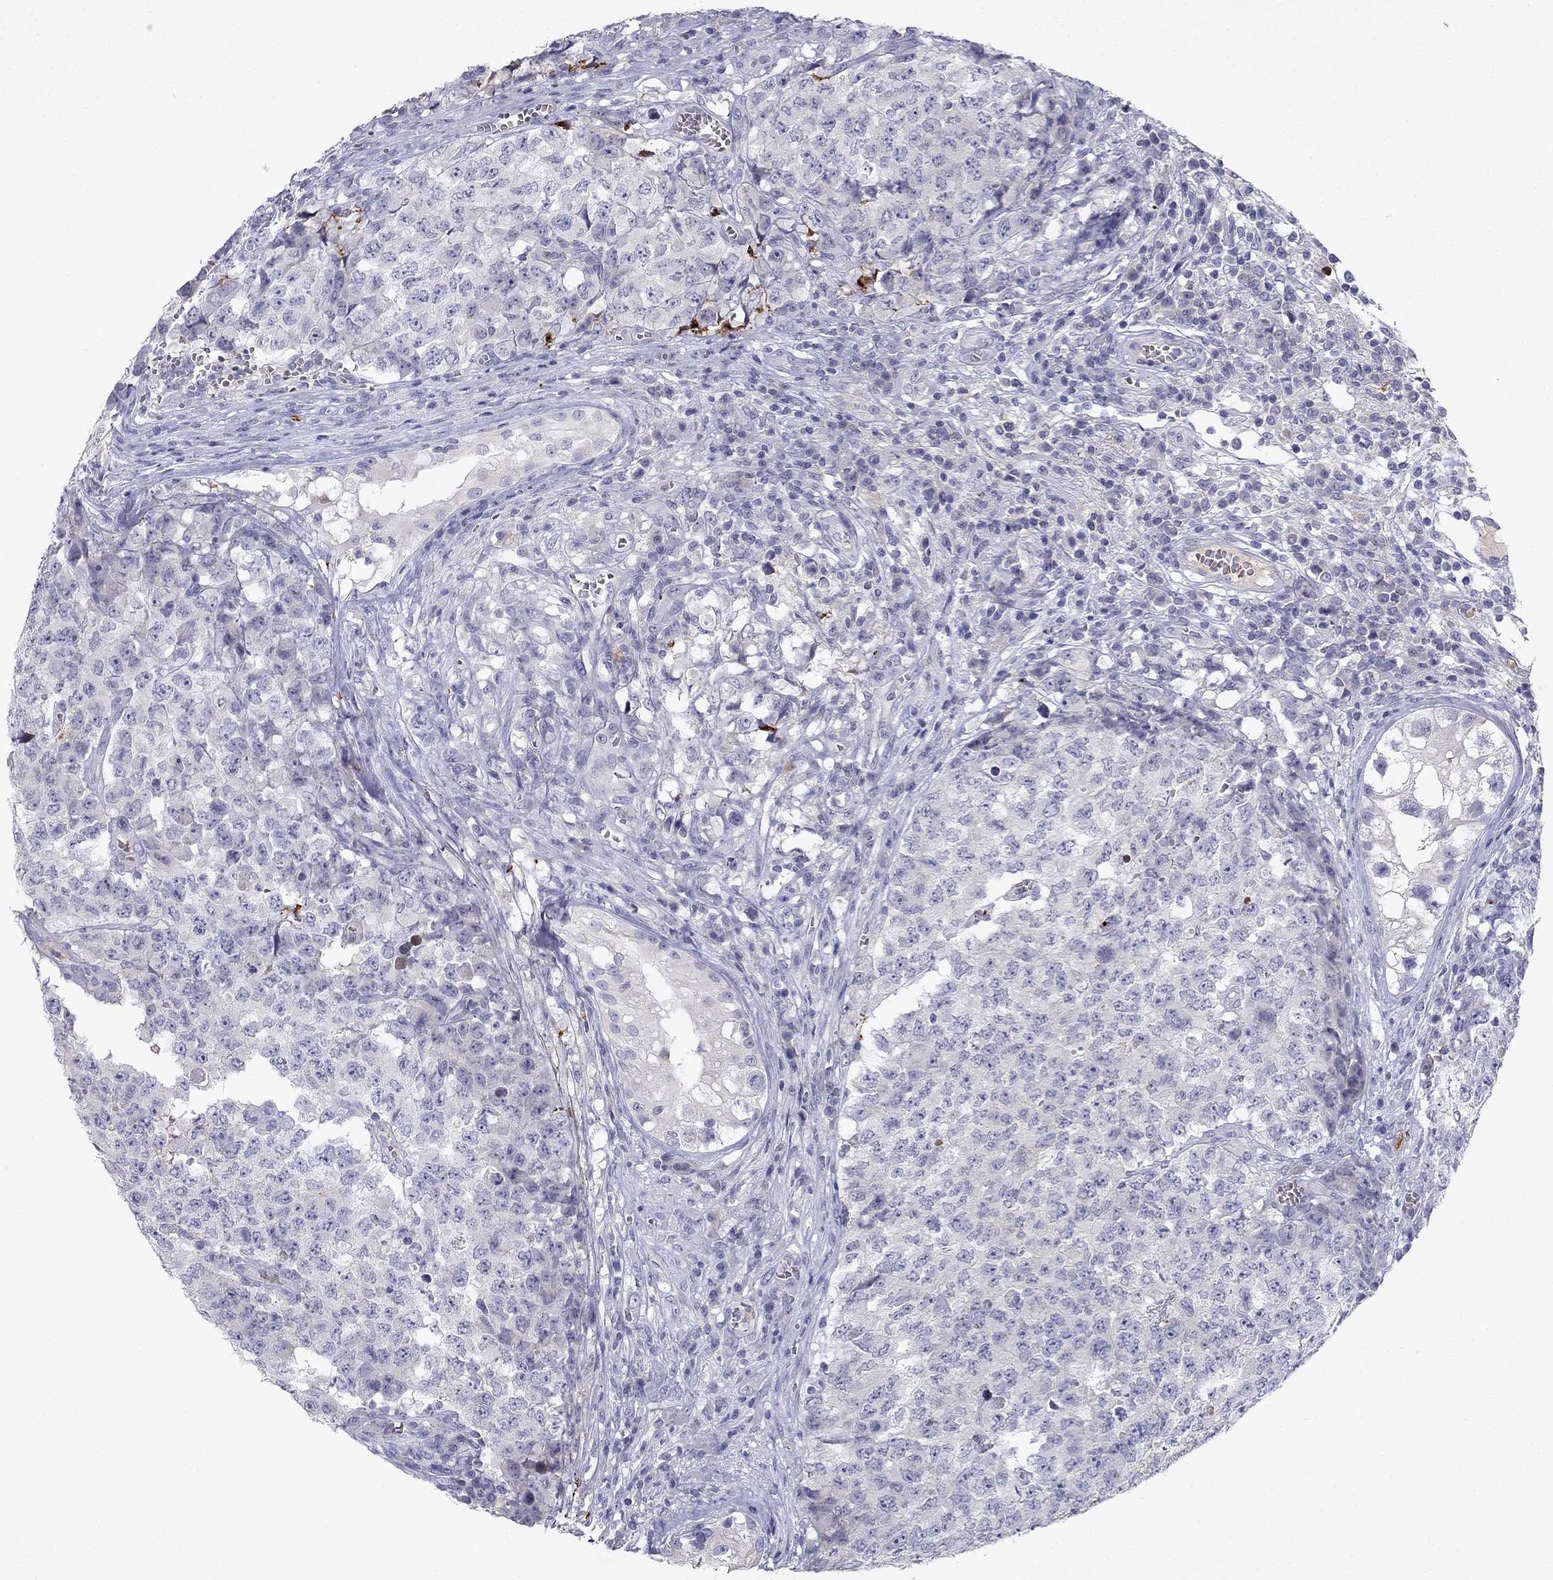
{"staining": {"intensity": "negative", "quantity": "none", "location": "none"}, "tissue": "testis cancer", "cell_type": "Tumor cells", "image_type": "cancer", "snomed": [{"axis": "morphology", "description": "Carcinoma, Embryonal, NOS"}, {"axis": "topography", "description": "Testis"}], "caption": "DAB immunohistochemical staining of human testis embryonal carcinoma shows no significant expression in tumor cells.", "gene": "SLC6A4", "patient": {"sex": "male", "age": 23}}